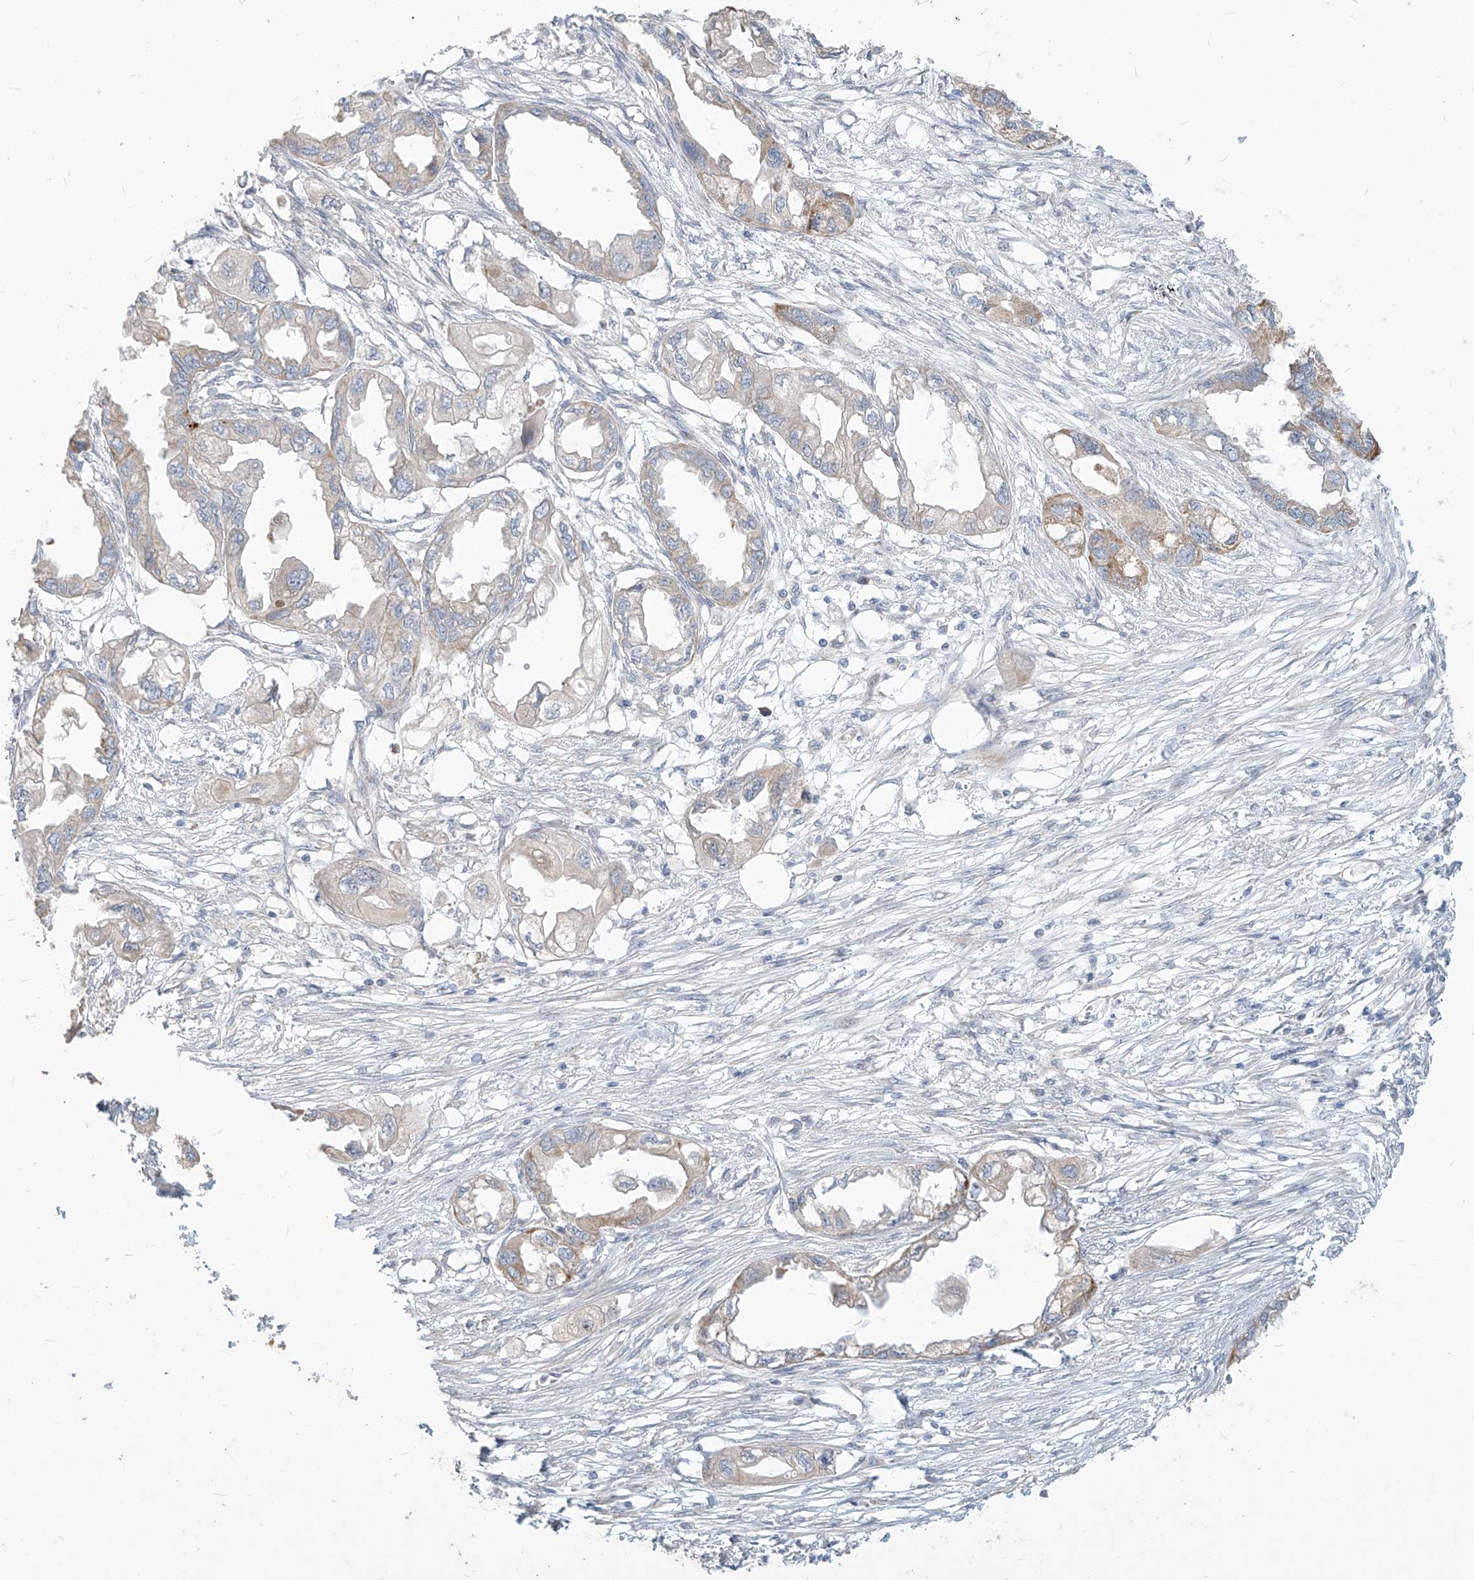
{"staining": {"intensity": "weak", "quantity": "<25%", "location": "cytoplasmic/membranous"}, "tissue": "endometrial cancer", "cell_type": "Tumor cells", "image_type": "cancer", "snomed": [{"axis": "morphology", "description": "Adenocarcinoma, NOS"}, {"axis": "morphology", "description": "Adenocarcinoma, metastatic, NOS"}, {"axis": "topography", "description": "Adipose tissue"}, {"axis": "topography", "description": "Endometrium"}], "caption": "Immunohistochemical staining of human endometrial cancer exhibits no significant staining in tumor cells.", "gene": "MAGIX", "patient": {"sex": "female", "age": 67}}